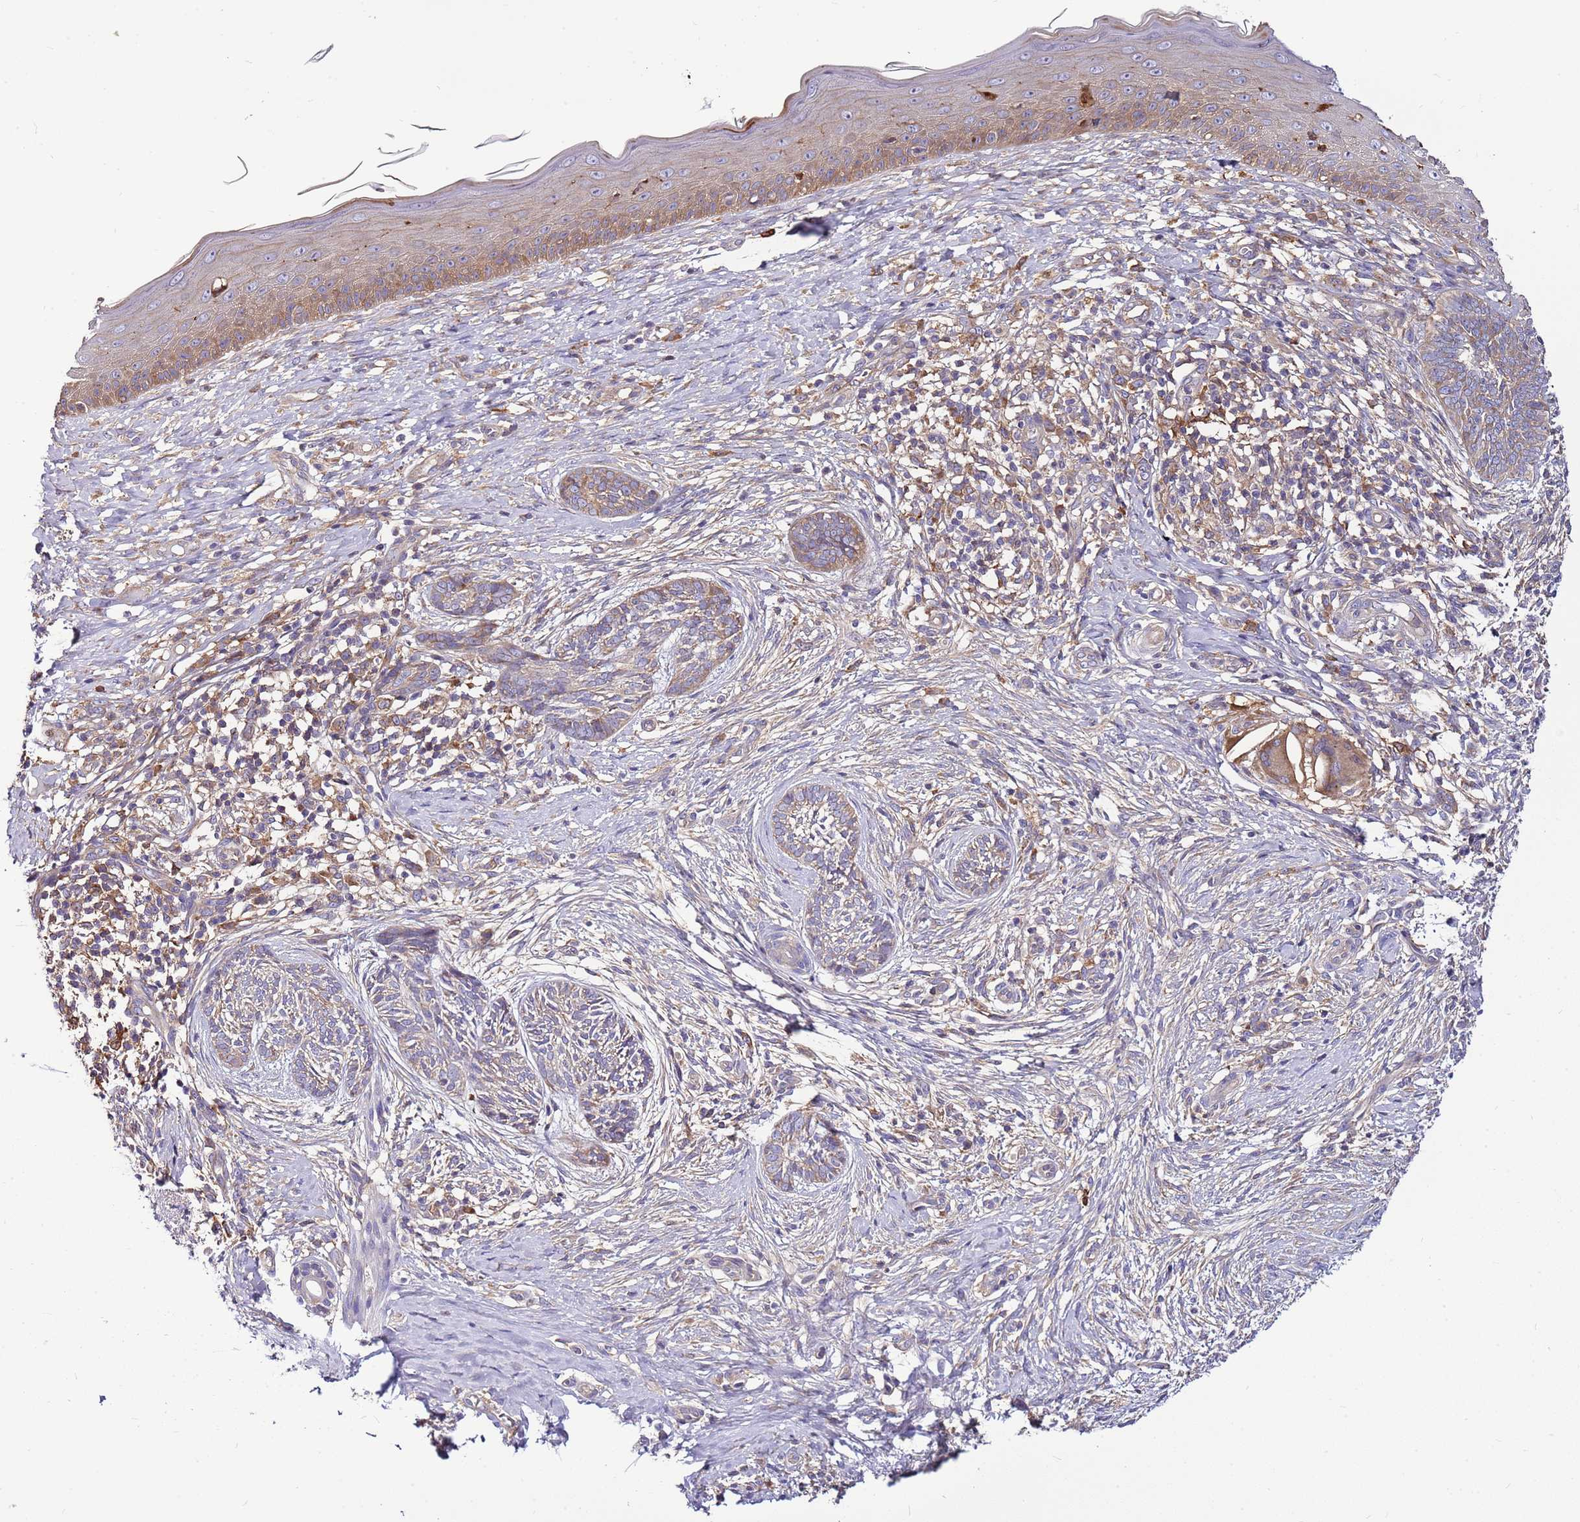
{"staining": {"intensity": "weak", "quantity": "25%-75%", "location": "cytoplasmic/membranous"}, "tissue": "skin cancer", "cell_type": "Tumor cells", "image_type": "cancer", "snomed": [{"axis": "morphology", "description": "Basal cell carcinoma"}, {"axis": "topography", "description": "Skin"}], "caption": "An image showing weak cytoplasmic/membranous staining in approximately 25%-75% of tumor cells in skin cancer (basal cell carcinoma), as visualized by brown immunohistochemical staining.", "gene": "ATXN2L", "patient": {"sex": "male", "age": 73}}